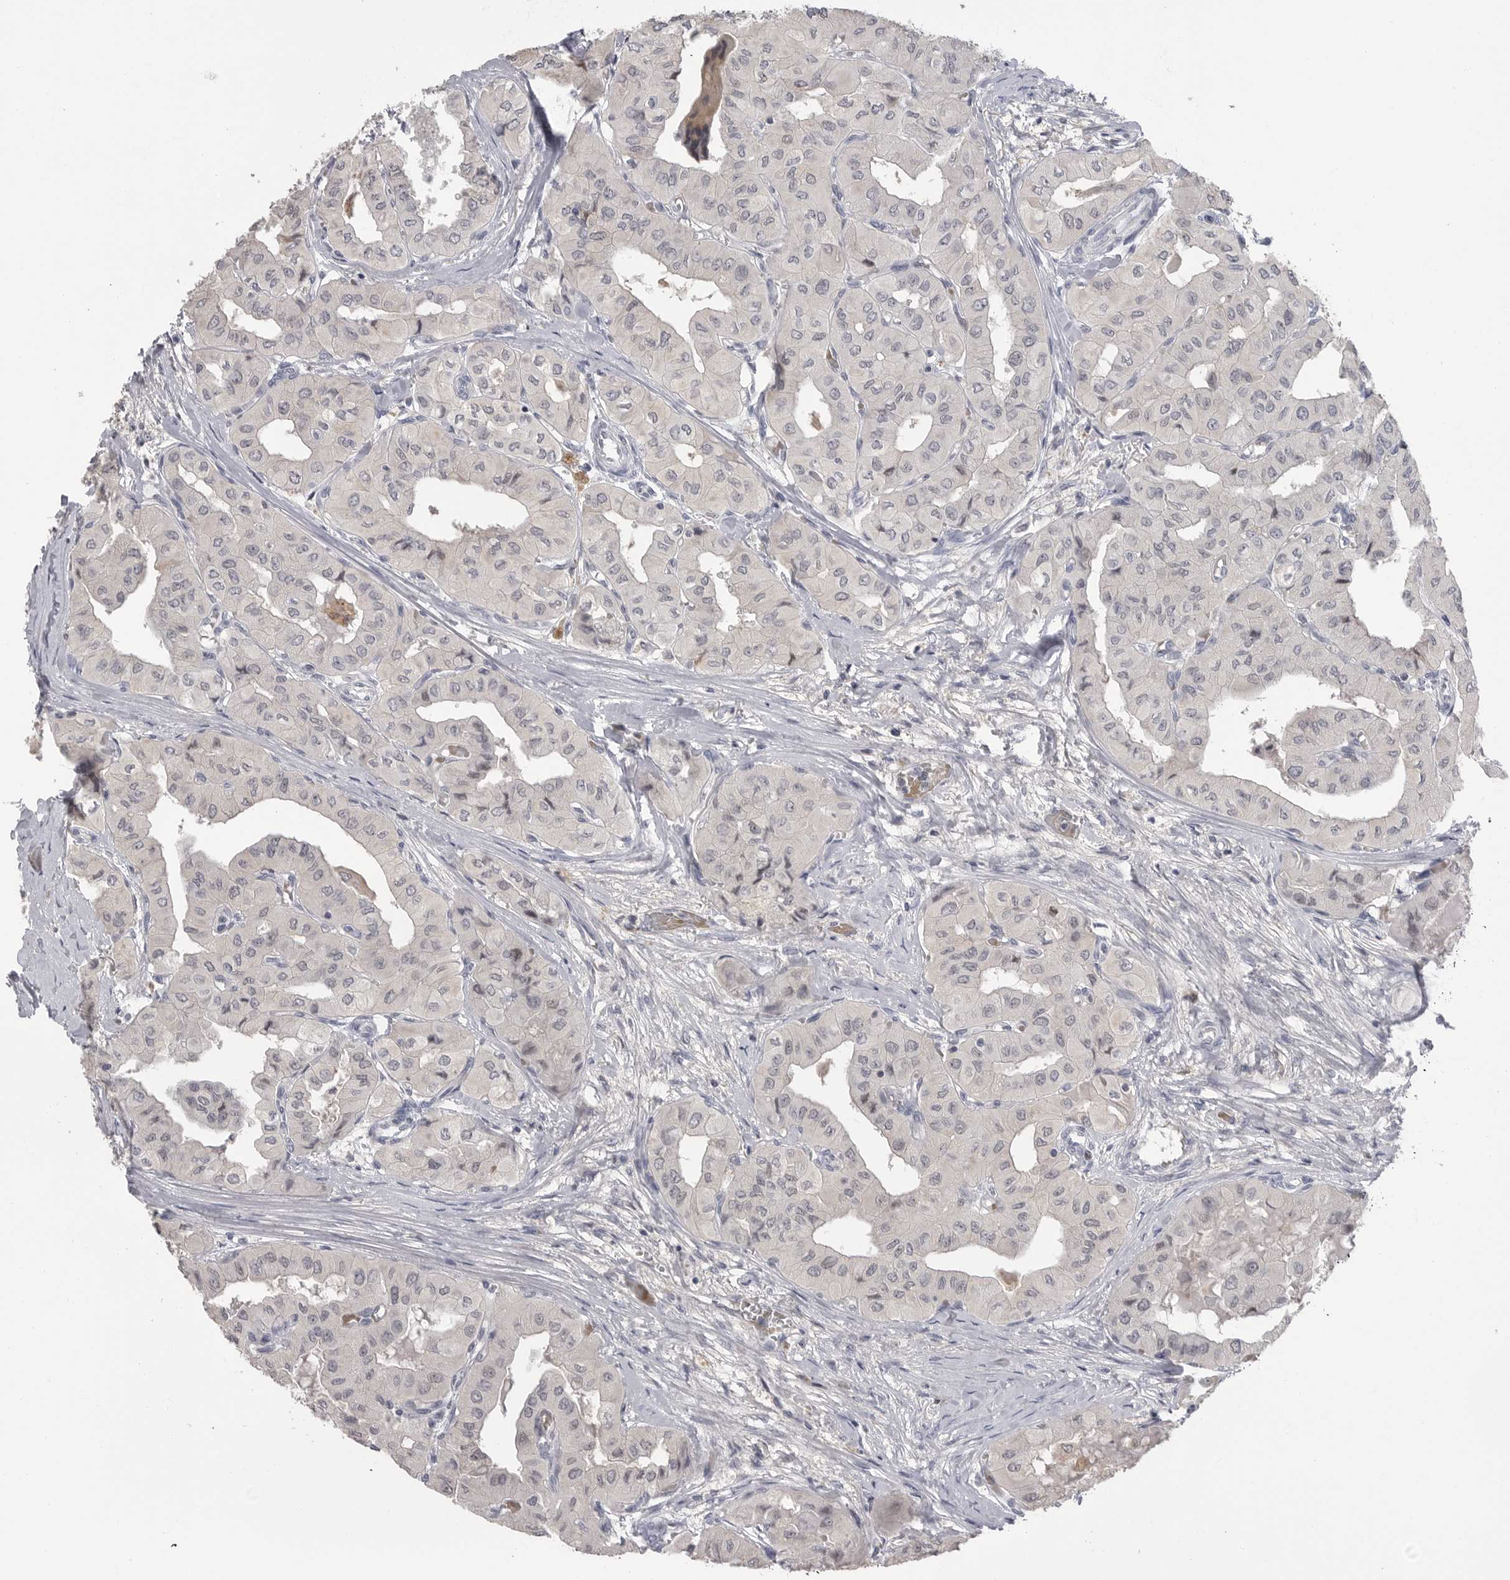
{"staining": {"intensity": "negative", "quantity": "none", "location": "none"}, "tissue": "thyroid cancer", "cell_type": "Tumor cells", "image_type": "cancer", "snomed": [{"axis": "morphology", "description": "Papillary adenocarcinoma, NOS"}, {"axis": "topography", "description": "Thyroid gland"}], "caption": "High magnification brightfield microscopy of thyroid papillary adenocarcinoma stained with DAB (3,3'-diaminobenzidine) (brown) and counterstained with hematoxylin (blue): tumor cells show no significant expression.", "gene": "PLEKHF1", "patient": {"sex": "female", "age": 59}}